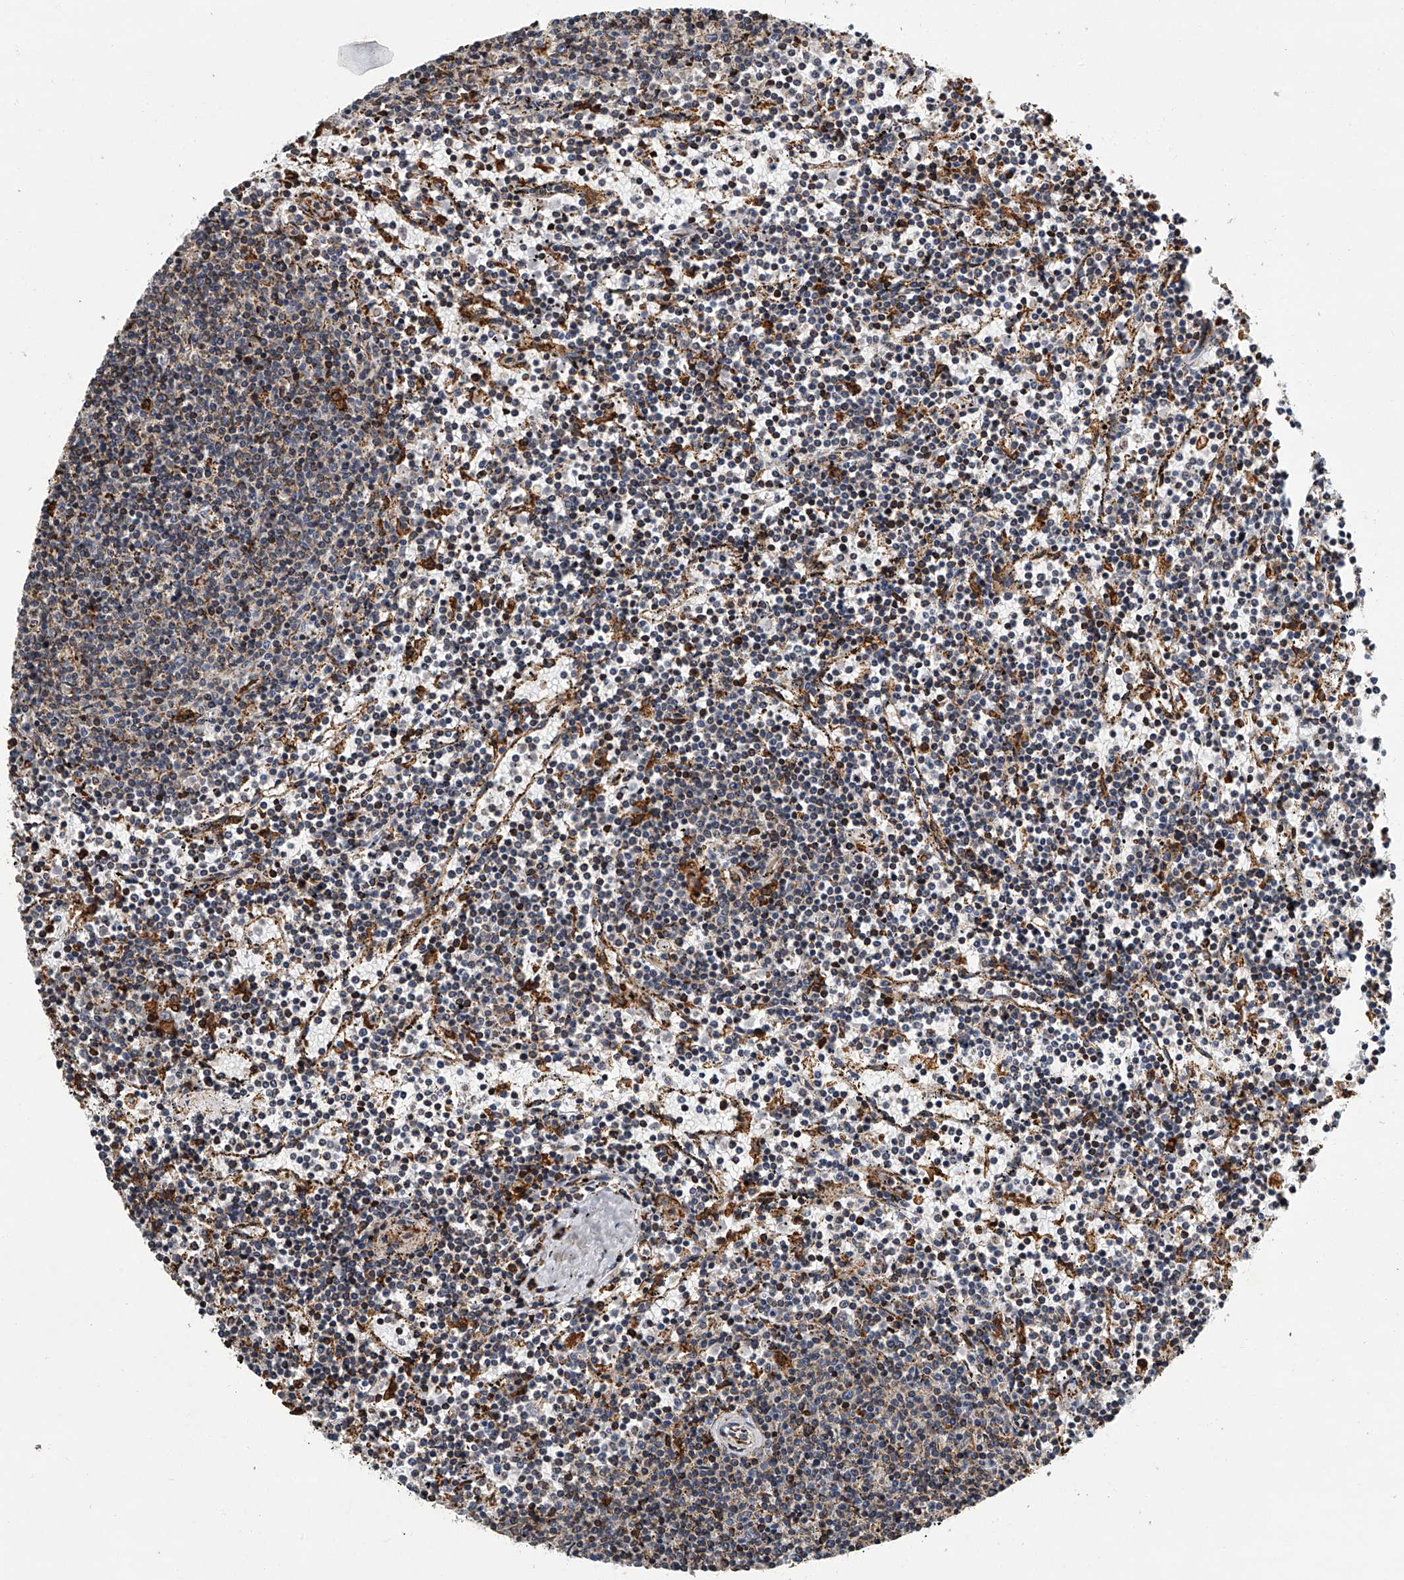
{"staining": {"intensity": "negative", "quantity": "none", "location": "none"}, "tissue": "lymphoma", "cell_type": "Tumor cells", "image_type": "cancer", "snomed": [{"axis": "morphology", "description": "Malignant lymphoma, non-Hodgkin's type, Low grade"}, {"axis": "topography", "description": "Spleen"}], "caption": "The histopathology image reveals no significant expression in tumor cells of lymphoma.", "gene": "TMEM63C", "patient": {"sex": "female", "age": 50}}